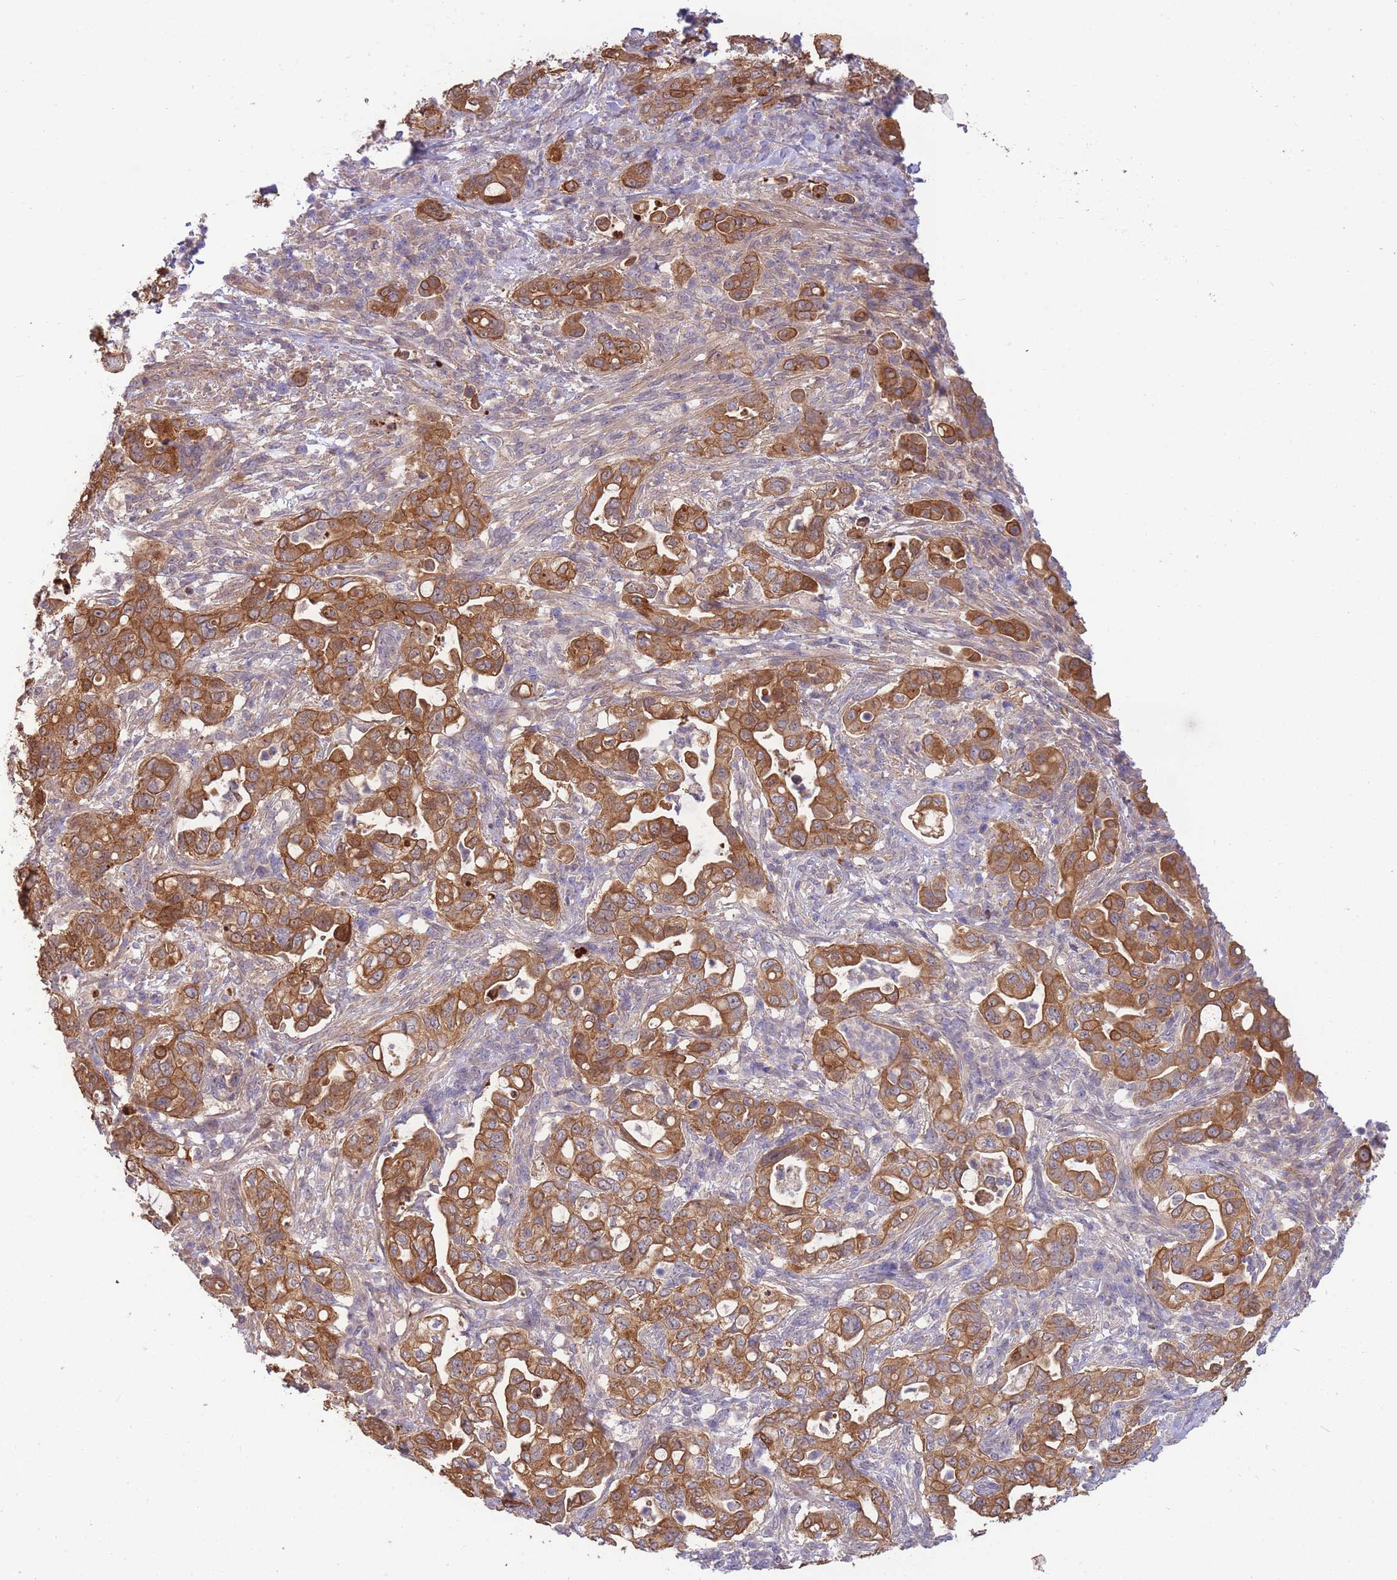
{"staining": {"intensity": "strong", "quantity": ">75%", "location": "cytoplasmic/membranous"}, "tissue": "pancreatic cancer", "cell_type": "Tumor cells", "image_type": "cancer", "snomed": [{"axis": "morphology", "description": "Normal tissue, NOS"}, {"axis": "morphology", "description": "Adenocarcinoma, NOS"}, {"axis": "topography", "description": "Lymph node"}, {"axis": "topography", "description": "Pancreas"}], "caption": "Immunohistochemical staining of pancreatic adenocarcinoma exhibits high levels of strong cytoplasmic/membranous staining in approximately >75% of tumor cells. The protein is shown in brown color, while the nuclei are stained blue.", "gene": "SMC6", "patient": {"sex": "female", "age": 67}}